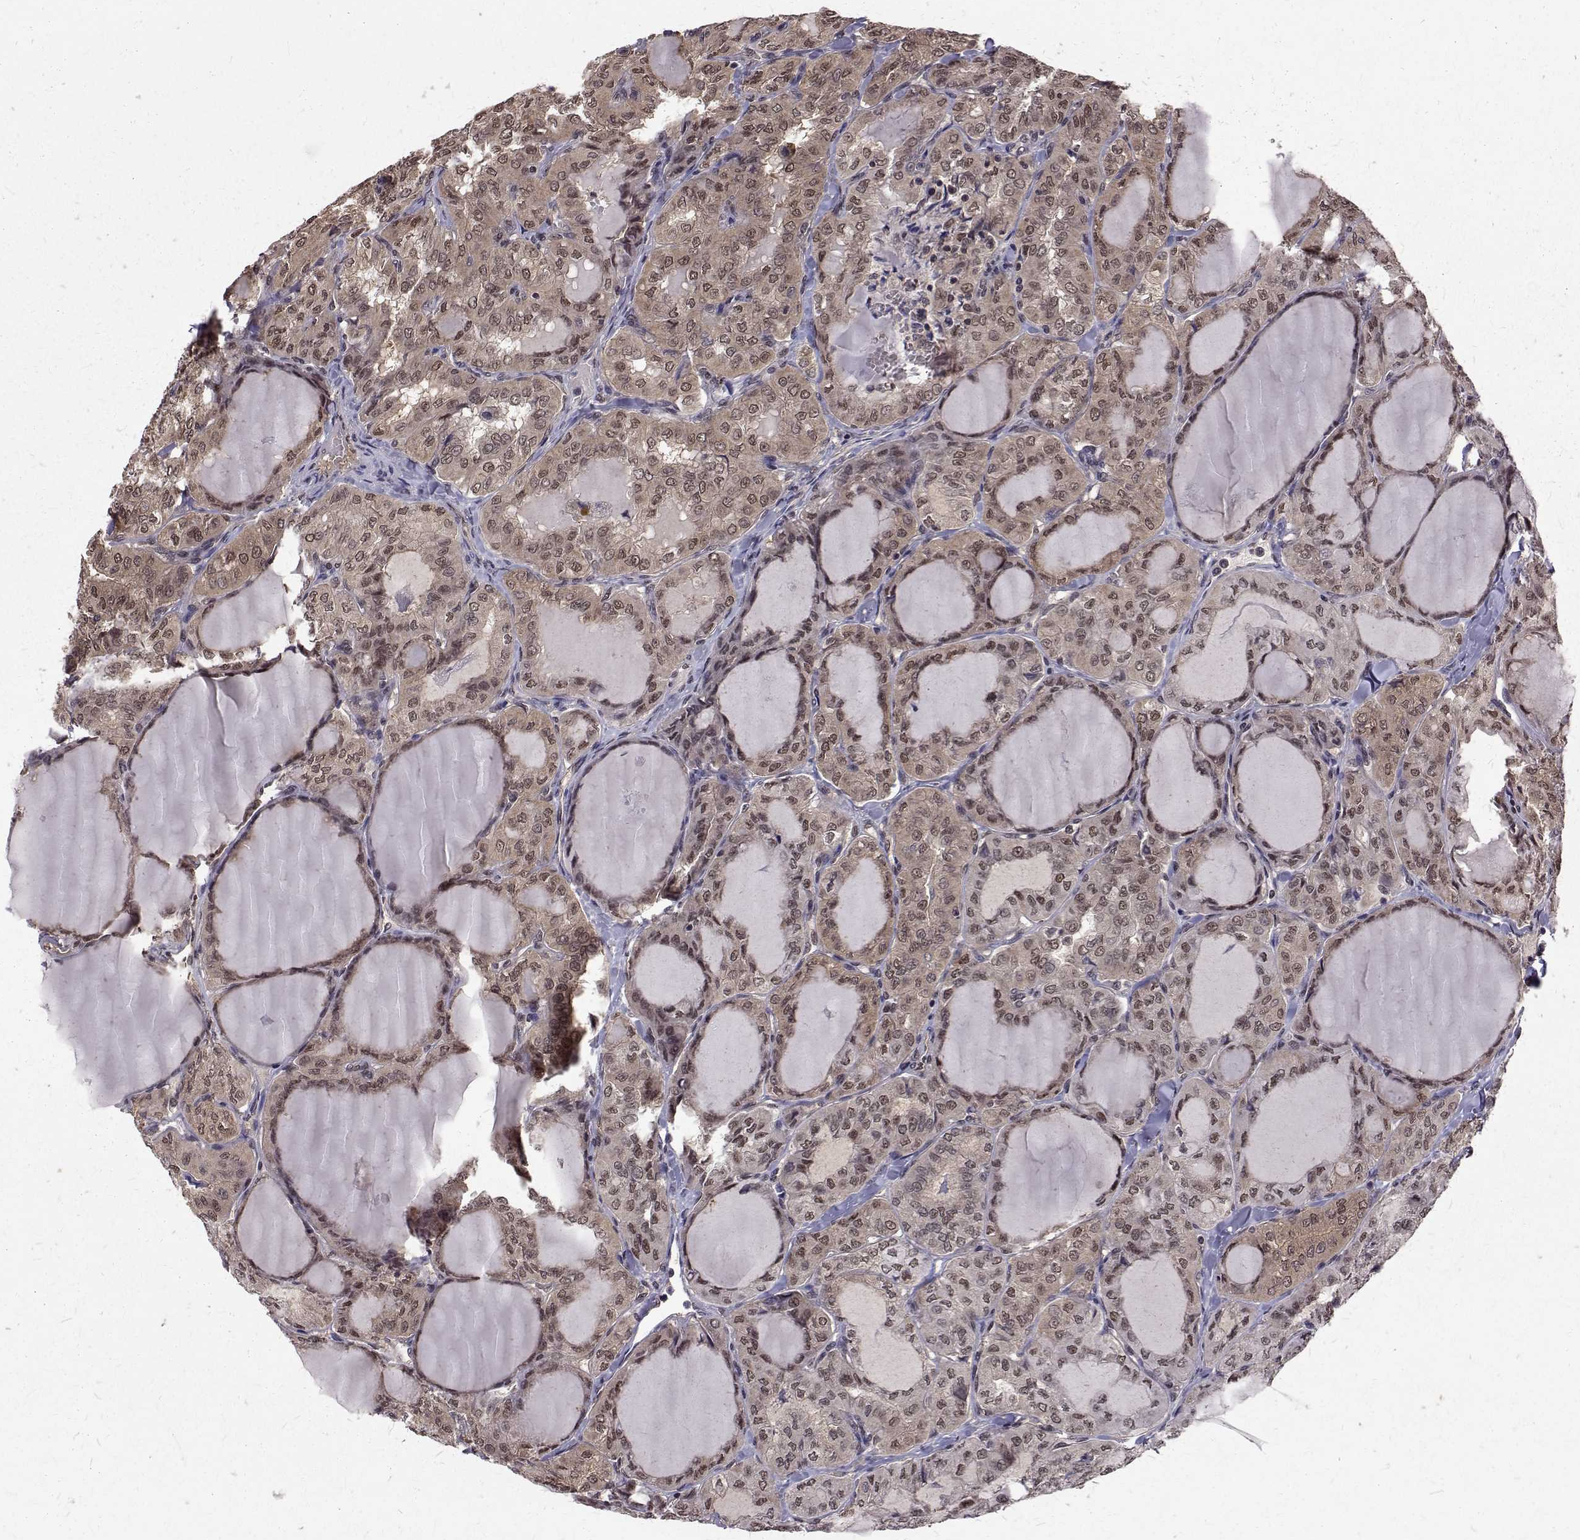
{"staining": {"intensity": "moderate", "quantity": ">75%", "location": "cytoplasmic/membranous,nuclear"}, "tissue": "thyroid cancer", "cell_type": "Tumor cells", "image_type": "cancer", "snomed": [{"axis": "morphology", "description": "Papillary adenocarcinoma, NOS"}, {"axis": "topography", "description": "Thyroid gland"}], "caption": "Immunohistochemistry (IHC) photomicrograph of neoplastic tissue: human thyroid papillary adenocarcinoma stained using IHC displays medium levels of moderate protein expression localized specifically in the cytoplasmic/membranous and nuclear of tumor cells, appearing as a cytoplasmic/membranous and nuclear brown color.", "gene": "NIF3L1", "patient": {"sex": "male", "age": 20}}